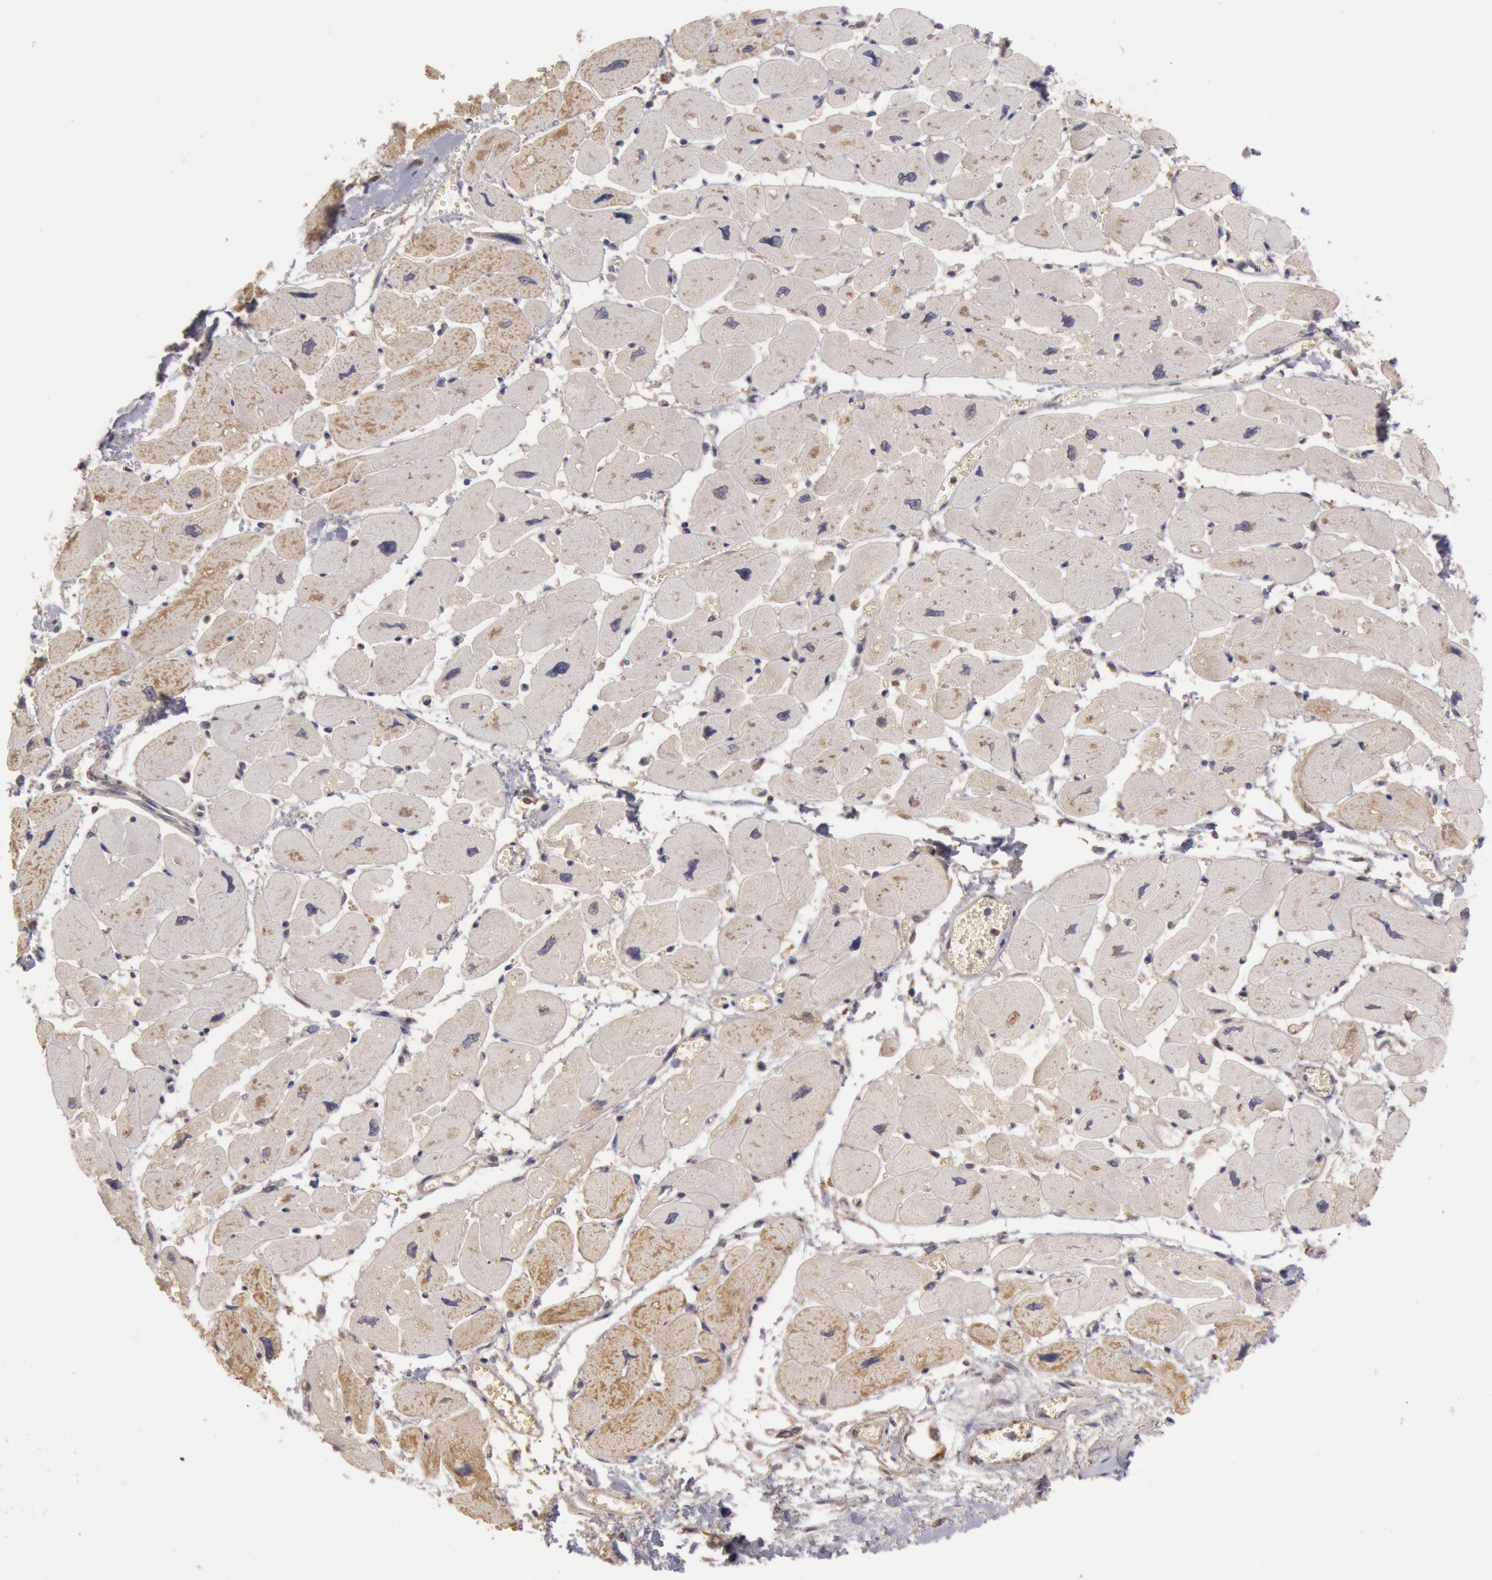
{"staining": {"intensity": "negative", "quantity": "none", "location": "none"}, "tissue": "heart muscle", "cell_type": "Cardiomyocytes", "image_type": "normal", "snomed": [{"axis": "morphology", "description": "Normal tissue, NOS"}, {"axis": "topography", "description": "Heart"}], "caption": "This is a micrograph of IHC staining of normal heart muscle, which shows no staining in cardiomyocytes.", "gene": "MPST", "patient": {"sex": "female", "age": 54}}